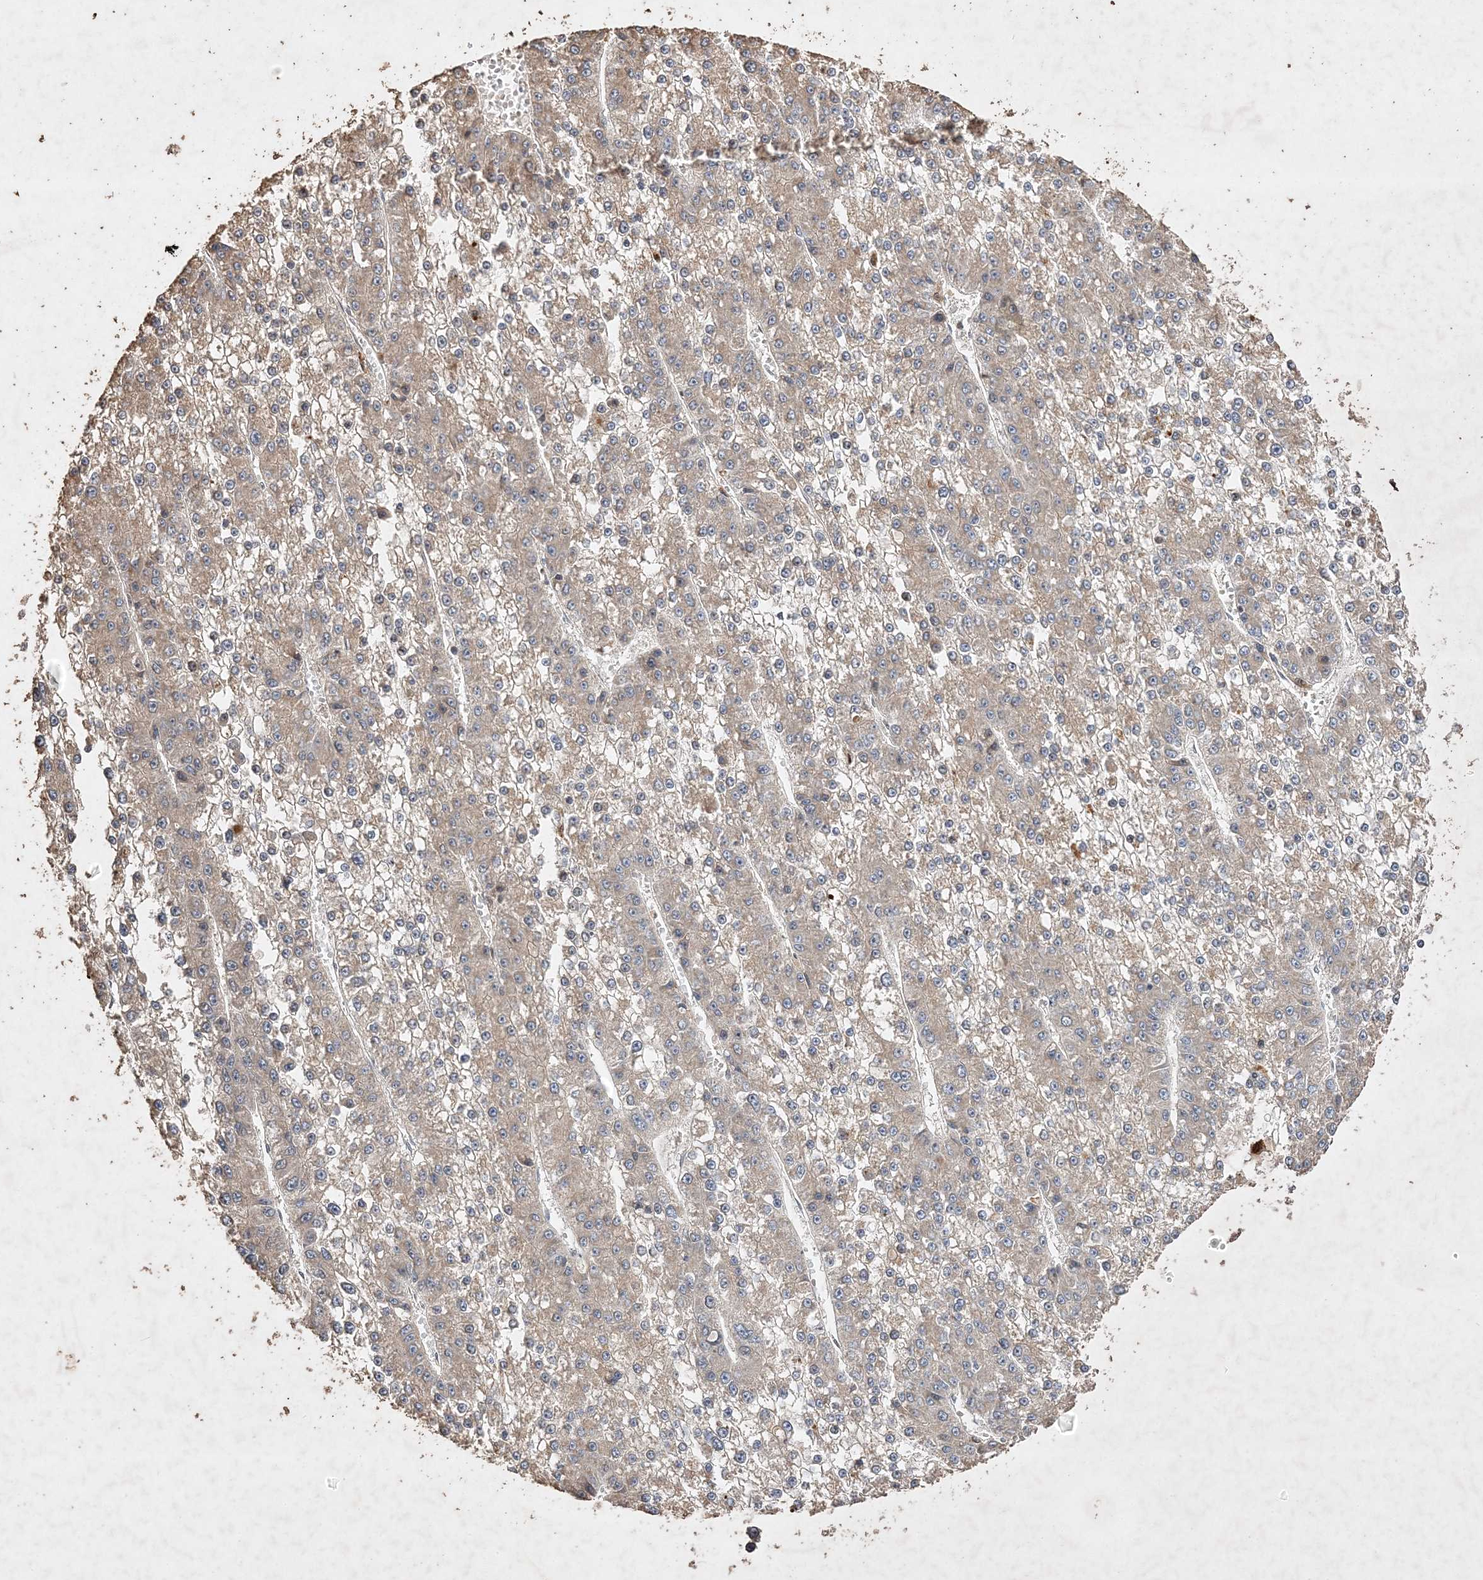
{"staining": {"intensity": "weak", "quantity": "<25%", "location": "cytoplasmic/membranous"}, "tissue": "liver cancer", "cell_type": "Tumor cells", "image_type": "cancer", "snomed": [{"axis": "morphology", "description": "Carcinoma, Hepatocellular, NOS"}, {"axis": "topography", "description": "Liver"}], "caption": "IHC image of liver cancer stained for a protein (brown), which shows no expression in tumor cells. (DAB immunohistochemistry visualized using brightfield microscopy, high magnification).", "gene": "C3orf38", "patient": {"sex": "female", "age": 73}}